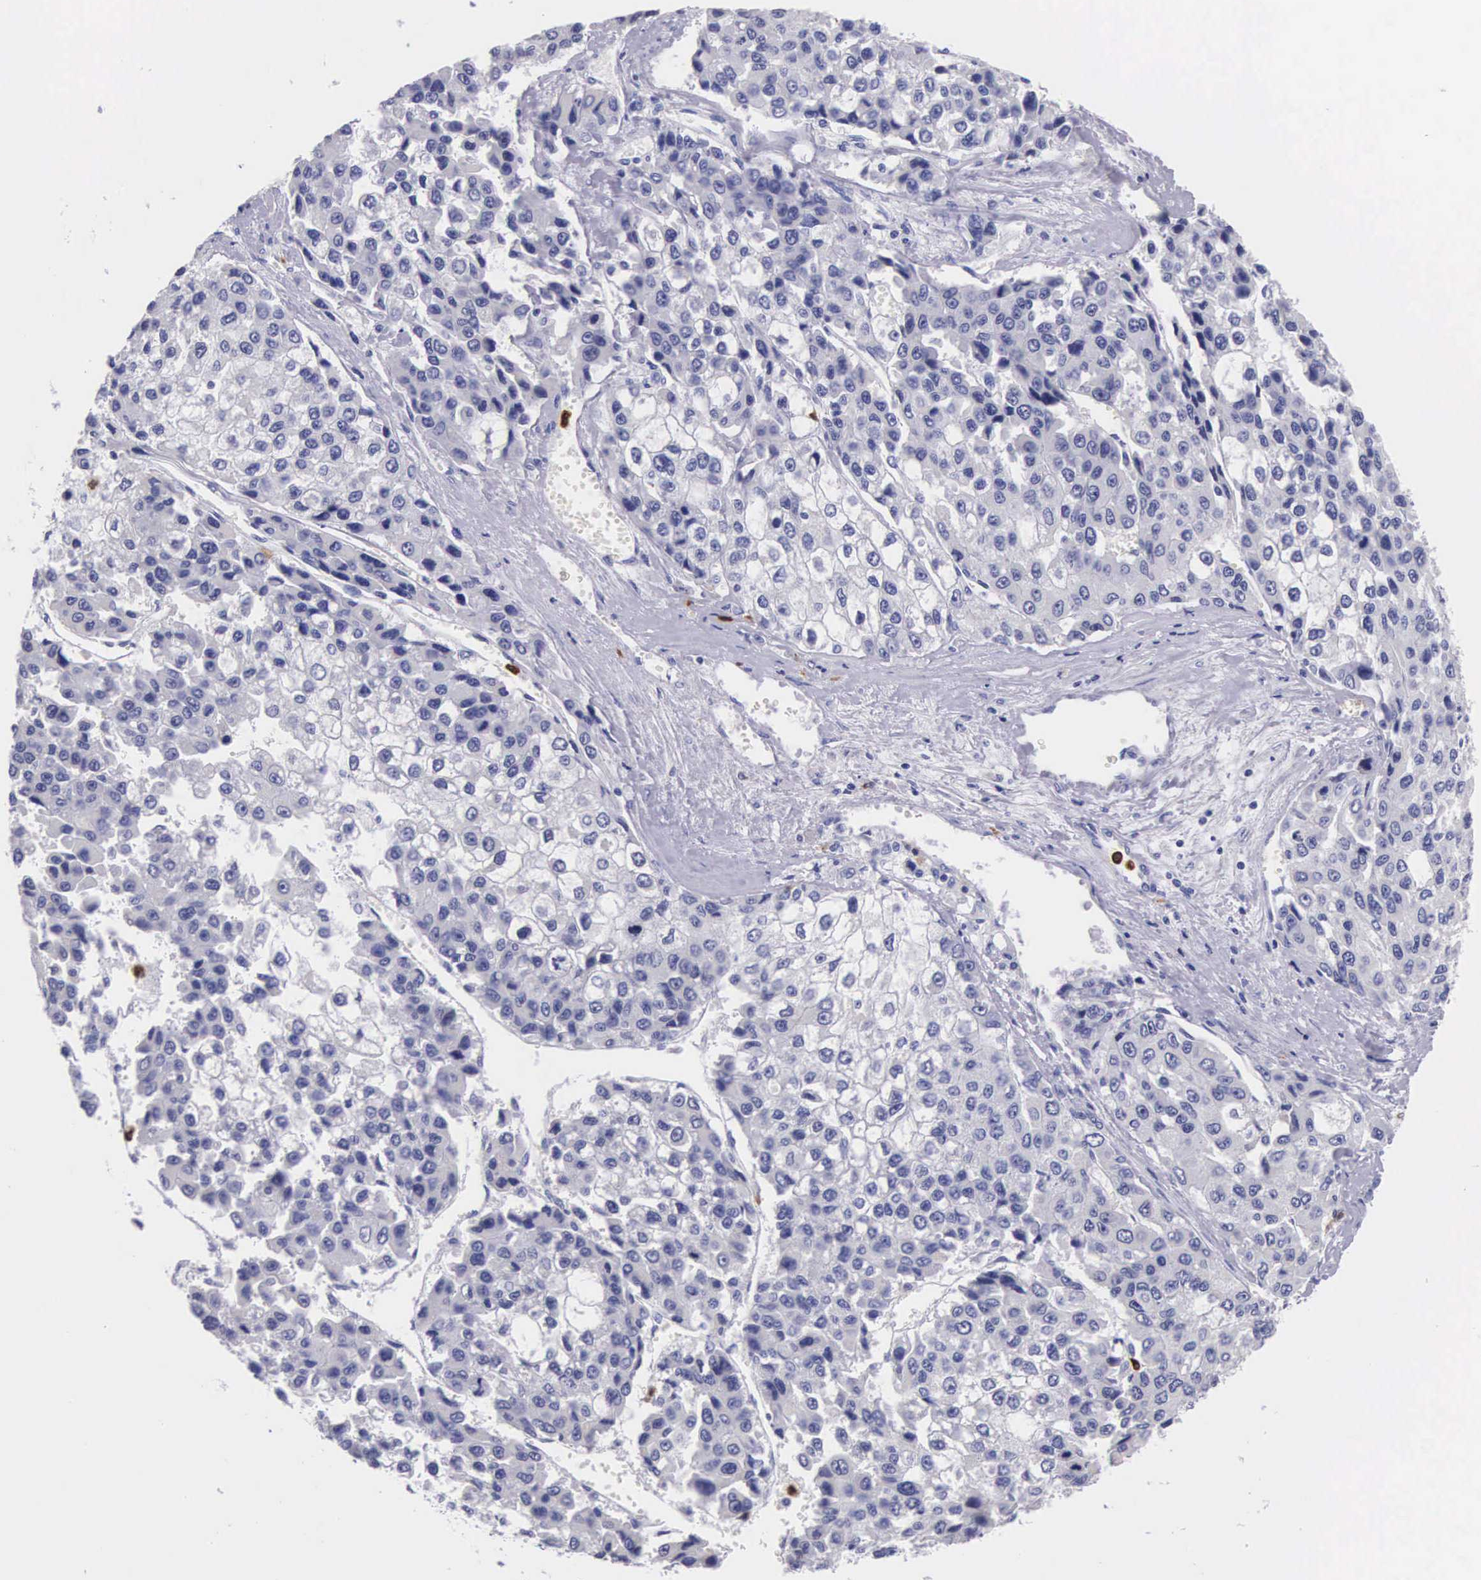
{"staining": {"intensity": "negative", "quantity": "none", "location": "none"}, "tissue": "liver cancer", "cell_type": "Tumor cells", "image_type": "cancer", "snomed": [{"axis": "morphology", "description": "Carcinoma, Hepatocellular, NOS"}, {"axis": "topography", "description": "Liver"}], "caption": "Tumor cells show no significant staining in liver cancer.", "gene": "FCN1", "patient": {"sex": "female", "age": 66}}